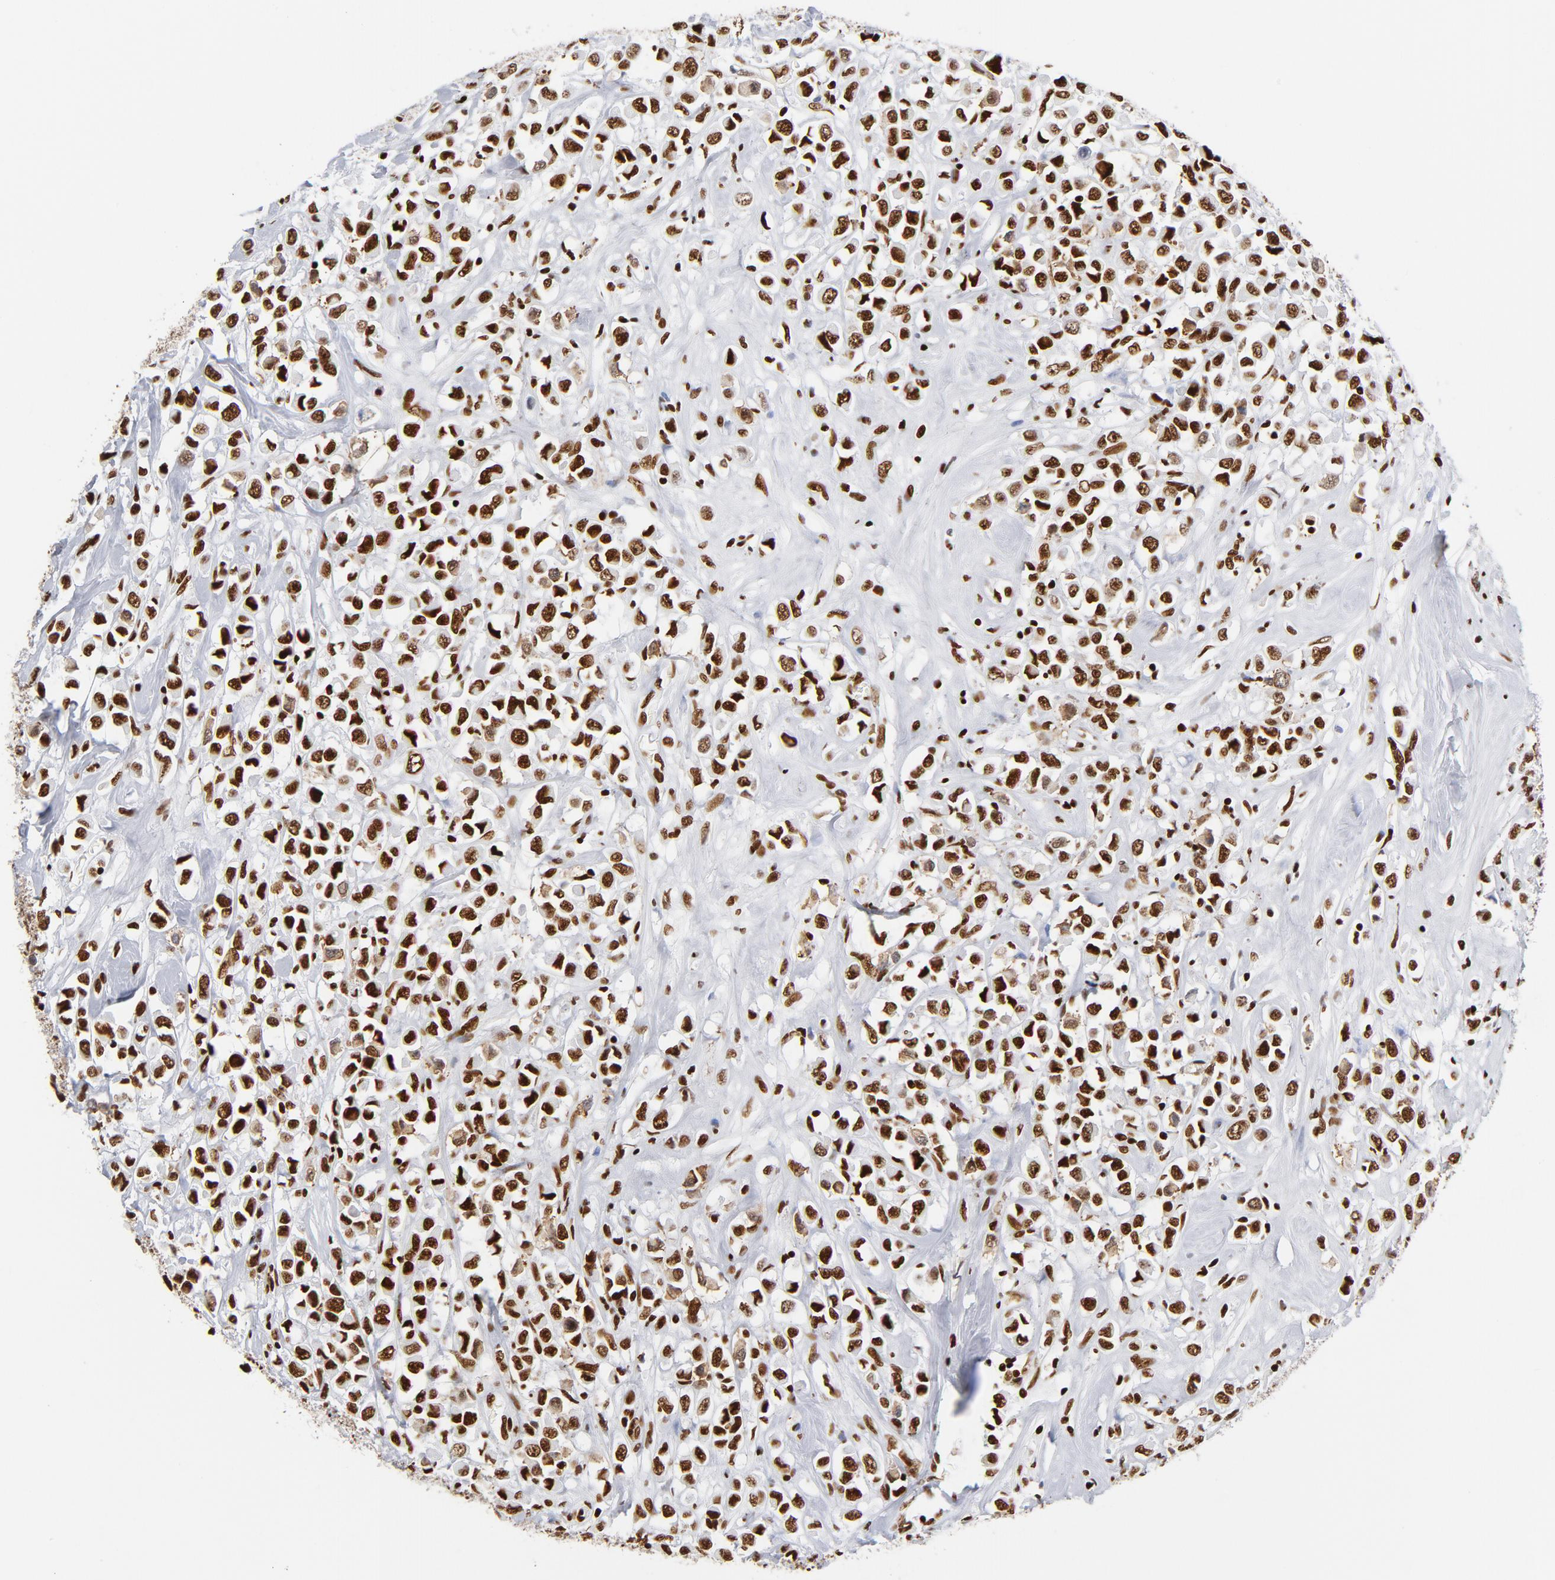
{"staining": {"intensity": "strong", "quantity": ">75%", "location": "nuclear"}, "tissue": "breast cancer", "cell_type": "Tumor cells", "image_type": "cancer", "snomed": [{"axis": "morphology", "description": "Duct carcinoma"}, {"axis": "topography", "description": "Breast"}], "caption": "Human breast infiltrating ductal carcinoma stained with a protein marker displays strong staining in tumor cells.", "gene": "XRCC5", "patient": {"sex": "female", "age": 61}}